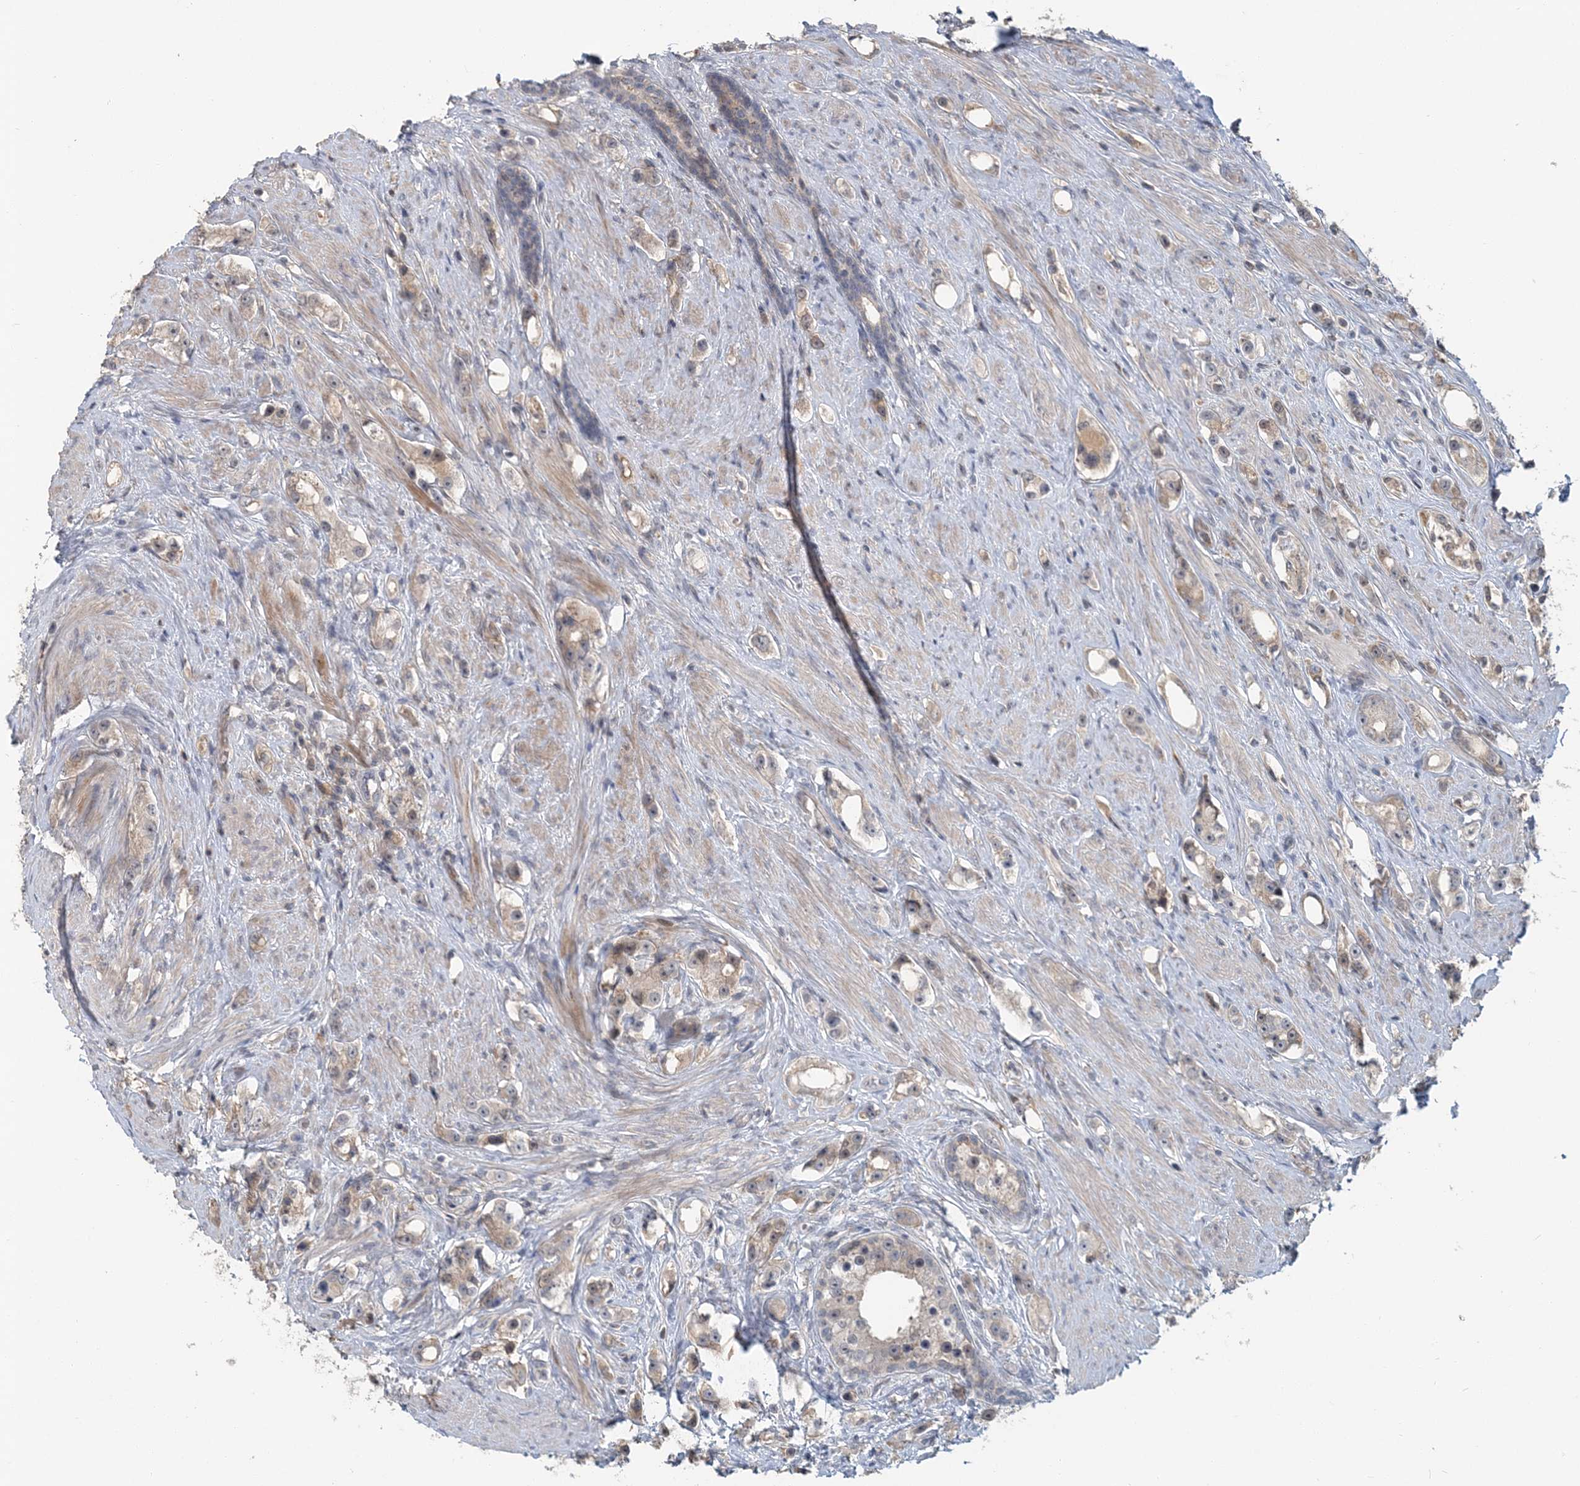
{"staining": {"intensity": "weak", "quantity": "<25%", "location": "cytoplasmic/membranous"}, "tissue": "prostate cancer", "cell_type": "Tumor cells", "image_type": "cancer", "snomed": [{"axis": "morphology", "description": "Adenocarcinoma, High grade"}, {"axis": "topography", "description": "Prostate"}], "caption": "This photomicrograph is of prostate high-grade adenocarcinoma stained with immunohistochemistry (IHC) to label a protein in brown with the nuclei are counter-stained blue. There is no positivity in tumor cells. (Immunohistochemistry (ihc), brightfield microscopy, high magnification).", "gene": "RNF25", "patient": {"sex": "male", "age": 63}}